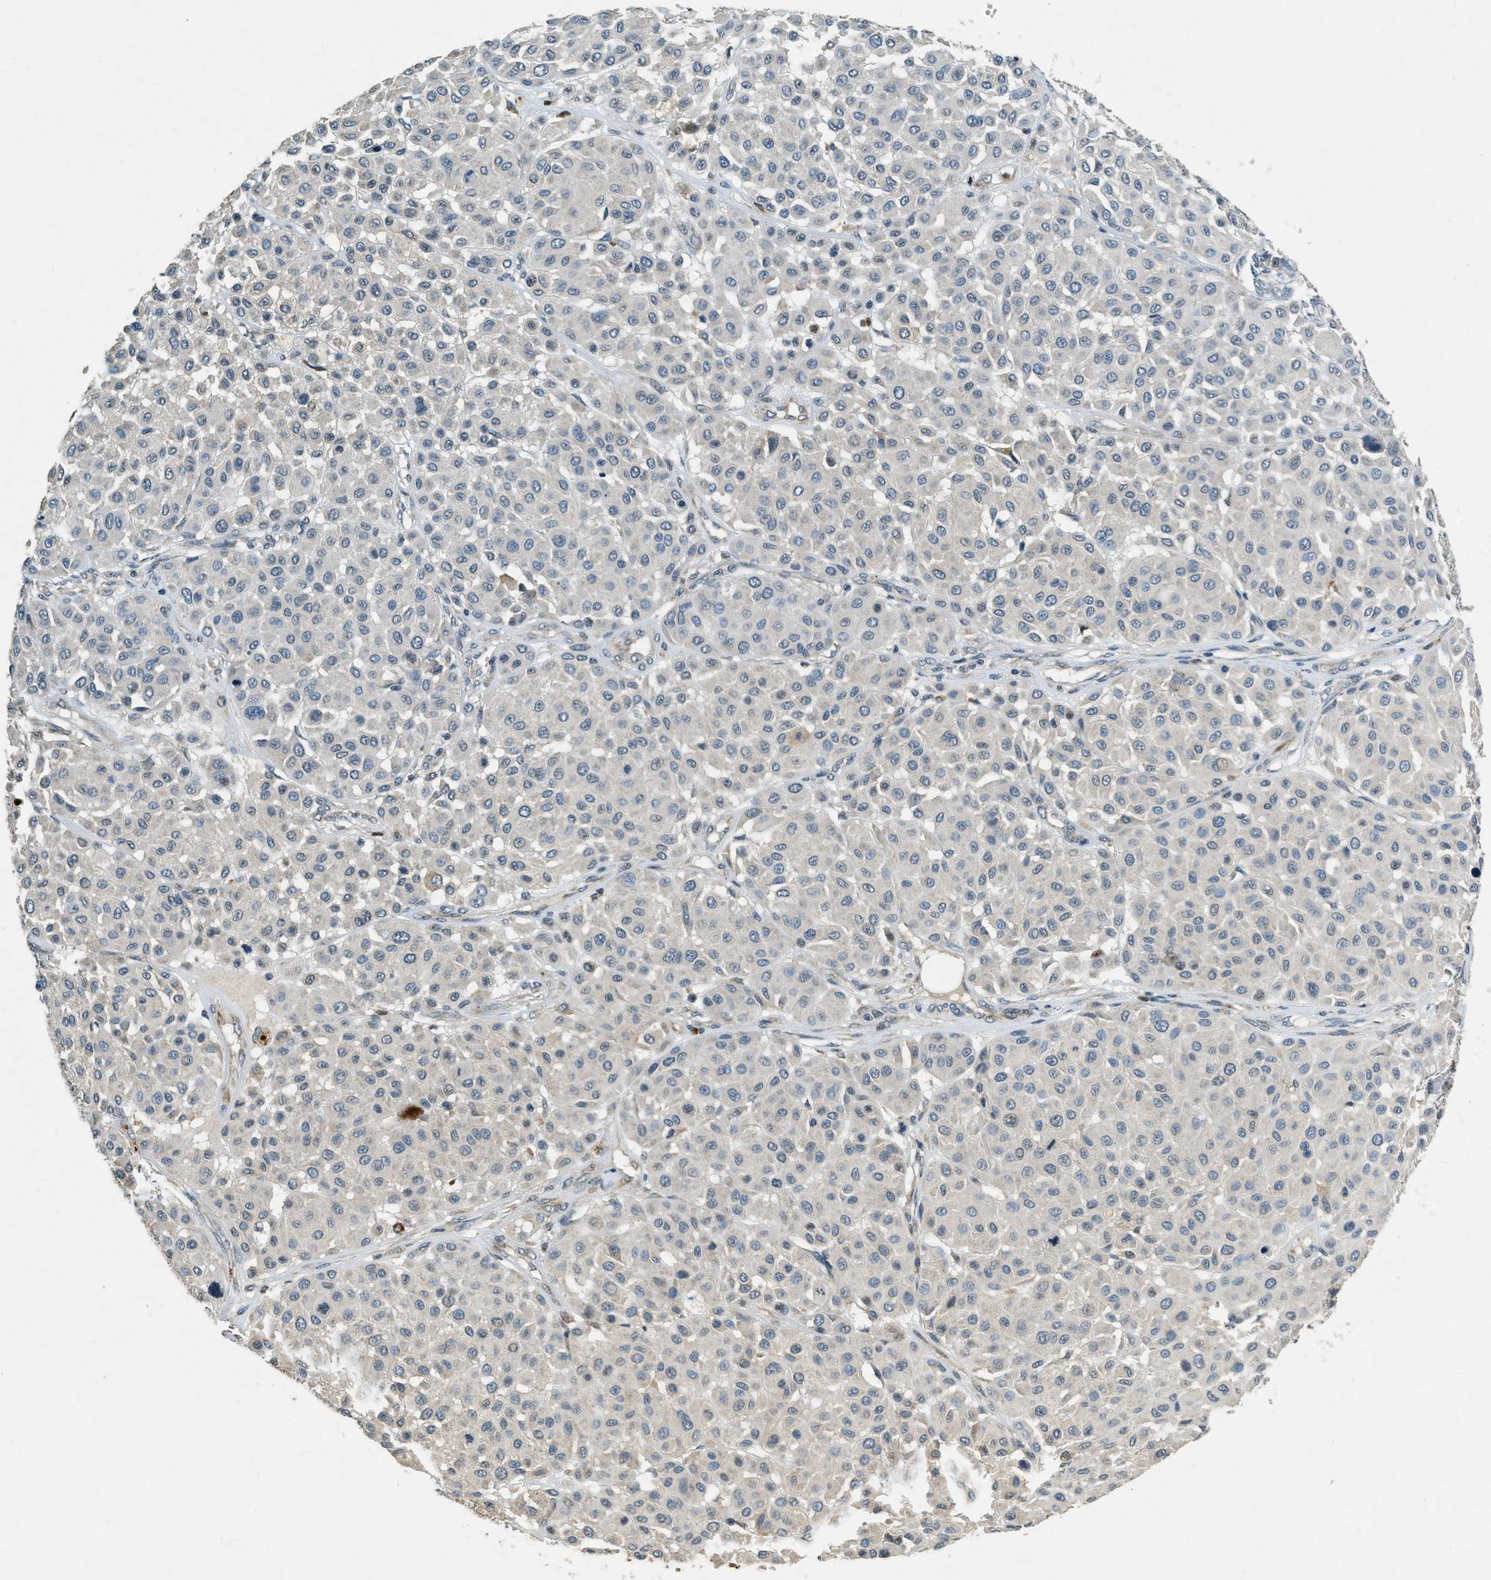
{"staining": {"intensity": "negative", "quantity": "none", "location": "none"}, "tissue": "melanoma", "cell_type": "Tumor cells", "image_type": "cancer", "snomed": [{"axis": "morphology", "description": "Malignant melanoma, Metastatic site"}, {"axis": "topography", "description": "Soft tissue"}], "caption": "Image shows no significant protein staining in tumor cells of malignant melanoma (metastatic site). (DAB immunohistochemistry visualized using brightfield microscopy, high magnification).", "gene": "RAB3D", "patient": {"sex": "male", "age": 41}}